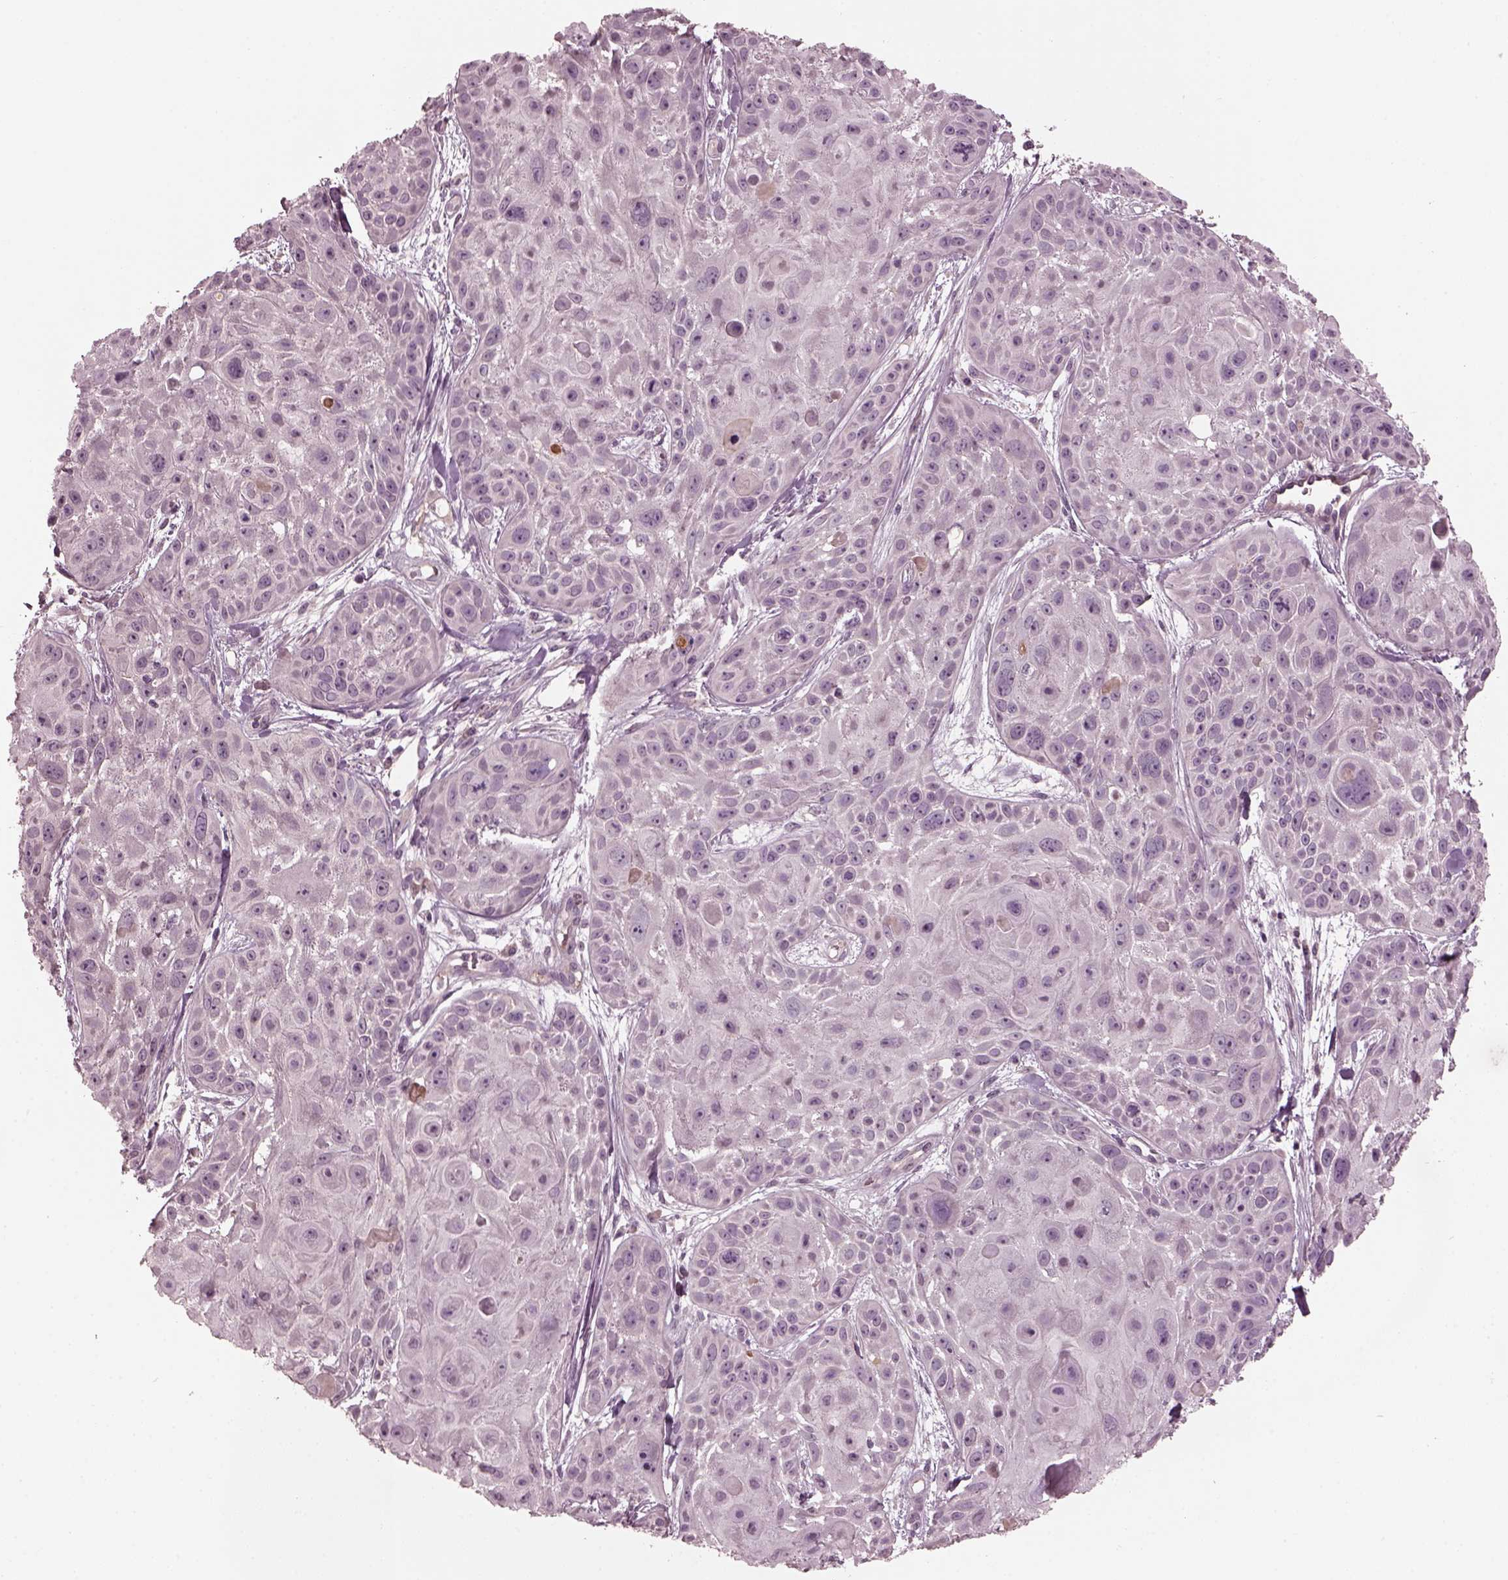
{"staining": {"intensity": "negative", "quantity": "none", "location": "none"}, "tissue": "skin cancer", "cell_type": "Tumor cells", "image_type": "cancer", "snomed": [{"axis": "morphology", "description": "Squamous cell carcinoma, NOS"}, {"axis": "topography", "description": "Skin"}, {"axis": "topography", "description": "Anal"}], "caption": "Immunohistochemical staining of human squamous cell carcinoma (skin) demonstrates no significant expression in tumor cells. Brightfield microscopy of immunohistochemistry (IHC) stained with DAB (3,3'-diaminobenzidine) (brown) and hematoxylin (blue), captured at high magnification.", "gene": "PORCN", "patient": {"sex": "female", "age": 75}}